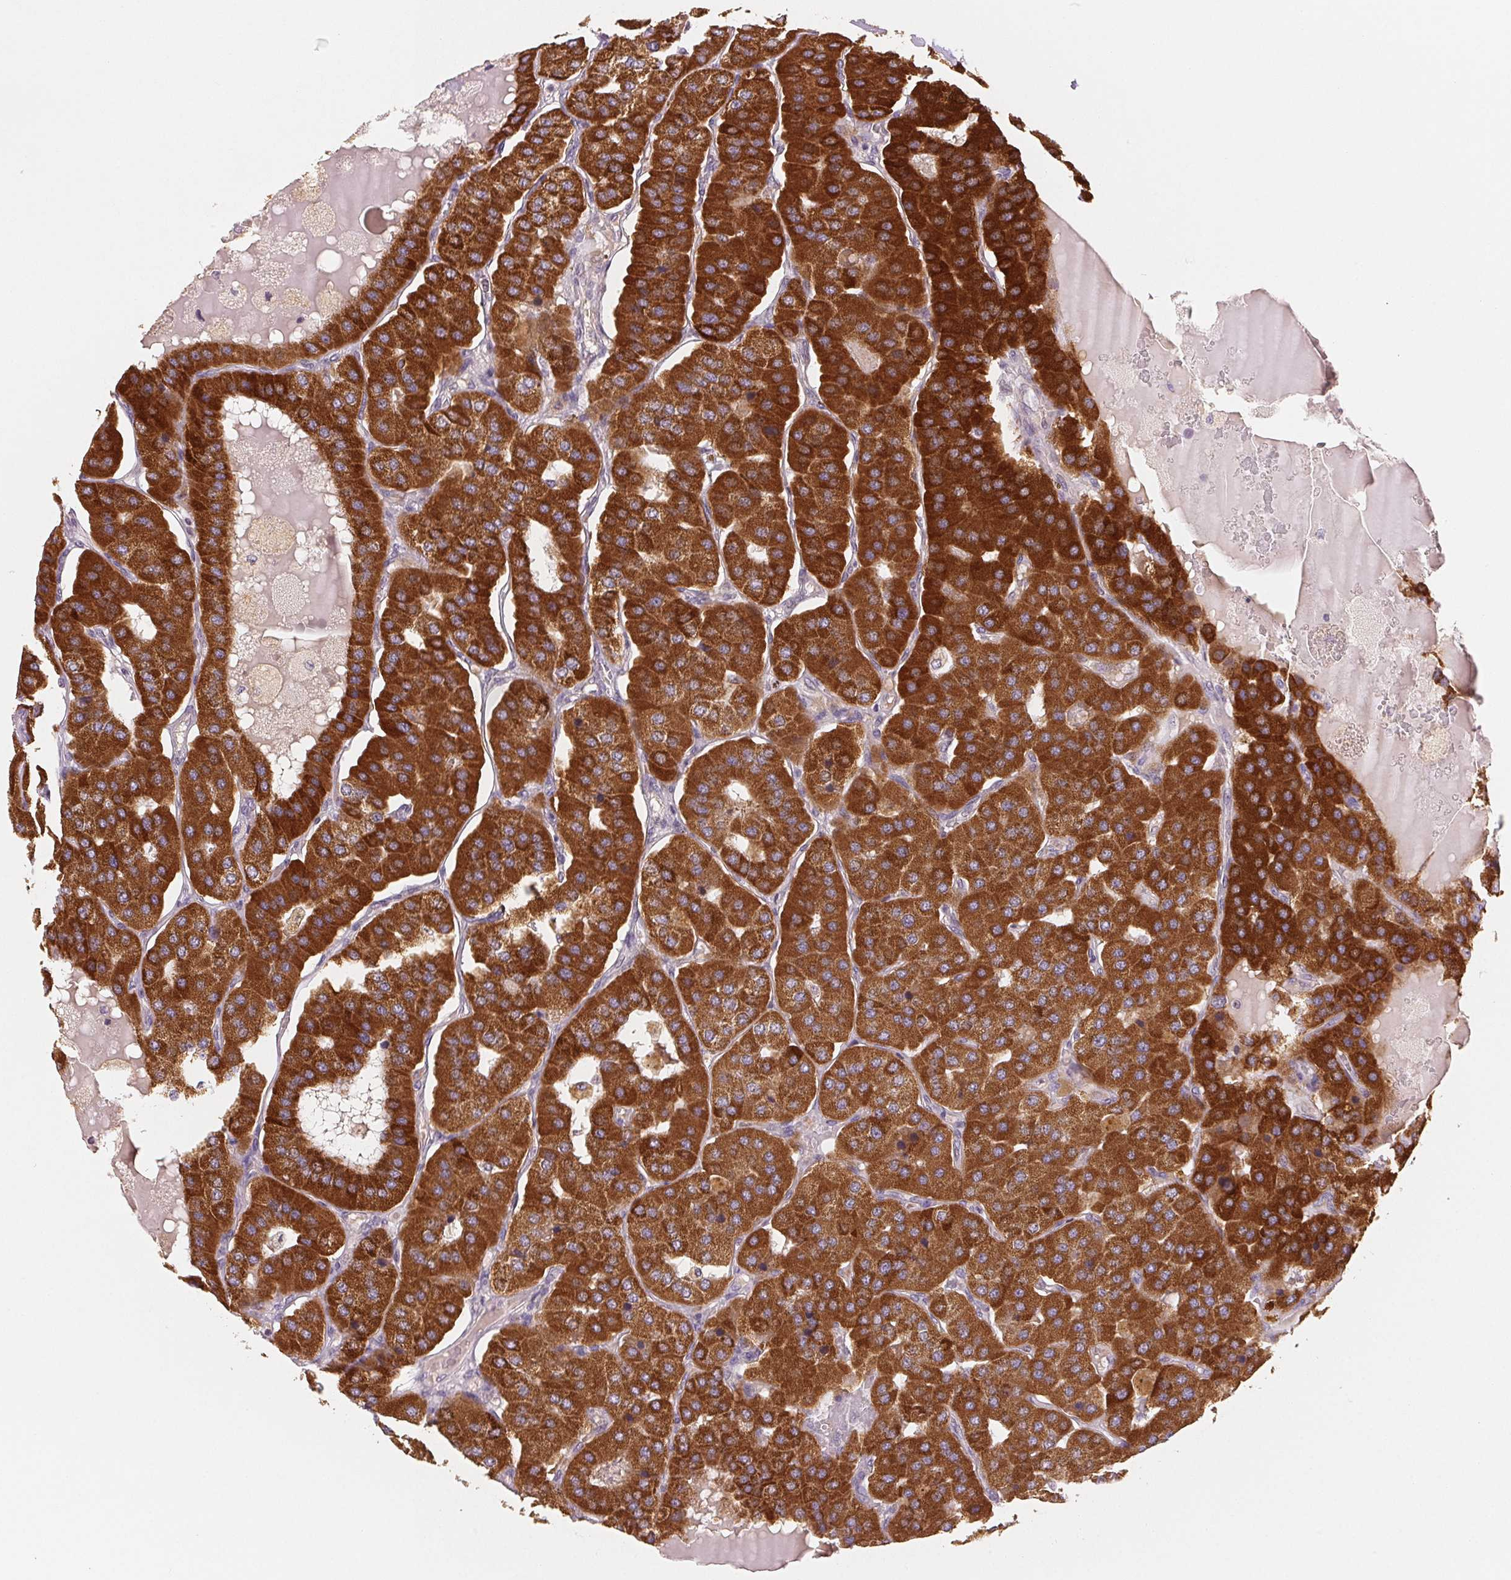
{"staining": {"intensity": "strong", "quantity": ">75%", "location": "cytoplasmic/membranous"}, "tissue": "parathyroid gland", "cell_type": "Glandular cells", "image_type": "normal", "snomed": [{"axis": "morphology", "description": "Normal tissue, NOS"}, {"axis": "morphology", "description": "Adenoma, NOS"}, {"axis": "topography", "description": "Parathyroid gland"}], "caption": "The micrograph displays staining of benign parathyroid gland, revealing strong cytoplasmic/membranous protein positivity (brown color) within glandular cells.", "gene": "HINT2", "patient": {"sex": "female", "age": 86}}